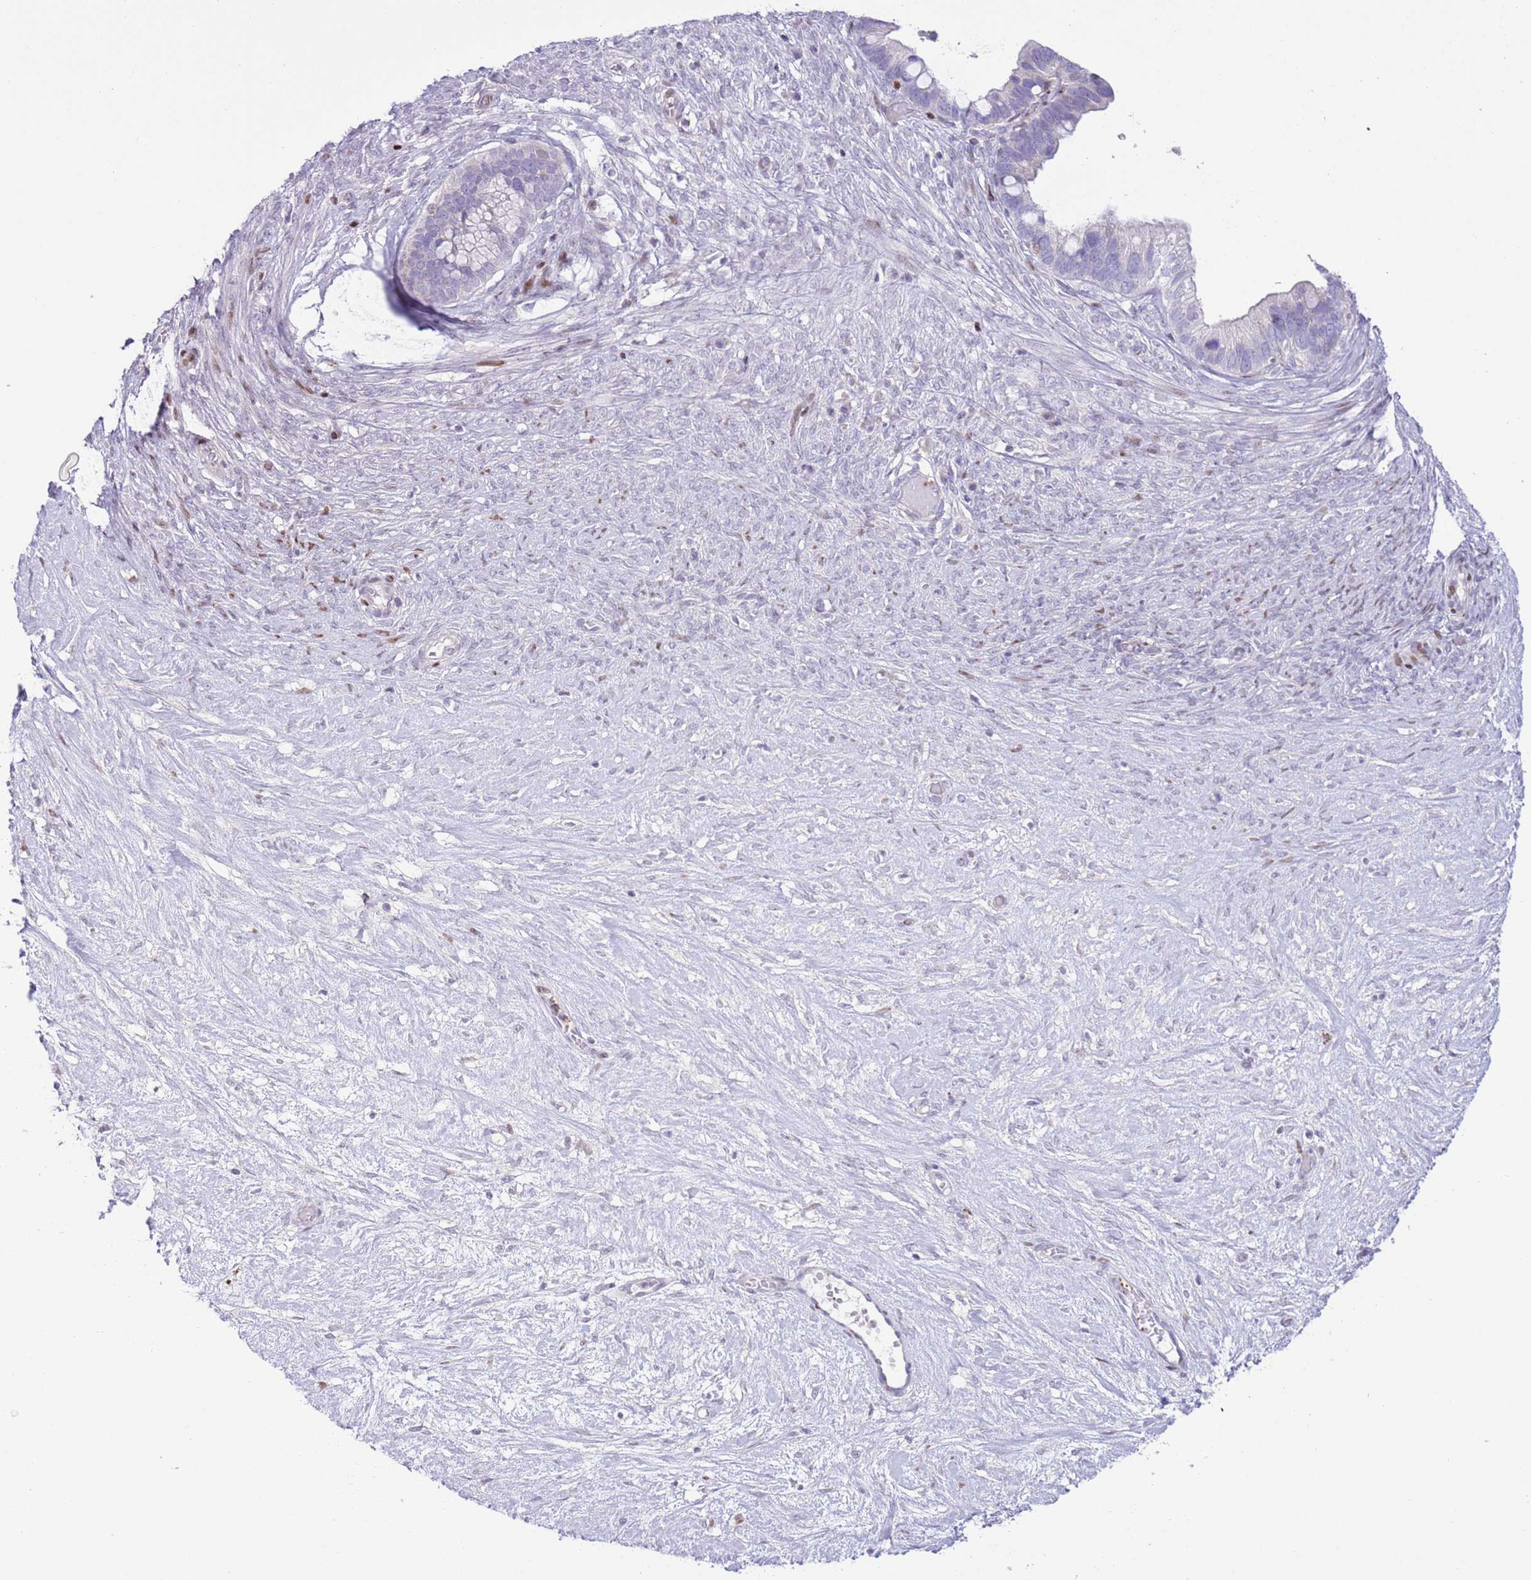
{"staining": {"intensity": "negative", "quantity": "none", "location": "none"}, "tissue": "ovarian cancer", "cell_type": "Tumor cells", "image_type": "cancer", "snomed": [{"axis": "morphology", "description": "Cystadenocarcinoma, serous, NOS"}, {"axis": "topography", "description": "Ovary"}], "caption": "Photomicrograph shows no protein staining in tumor cells of ovarian cancer (serous cystadenocarcinoma) tissue.", "gene": "ANO8", "patient": {"sex": "female", "age": 56}}